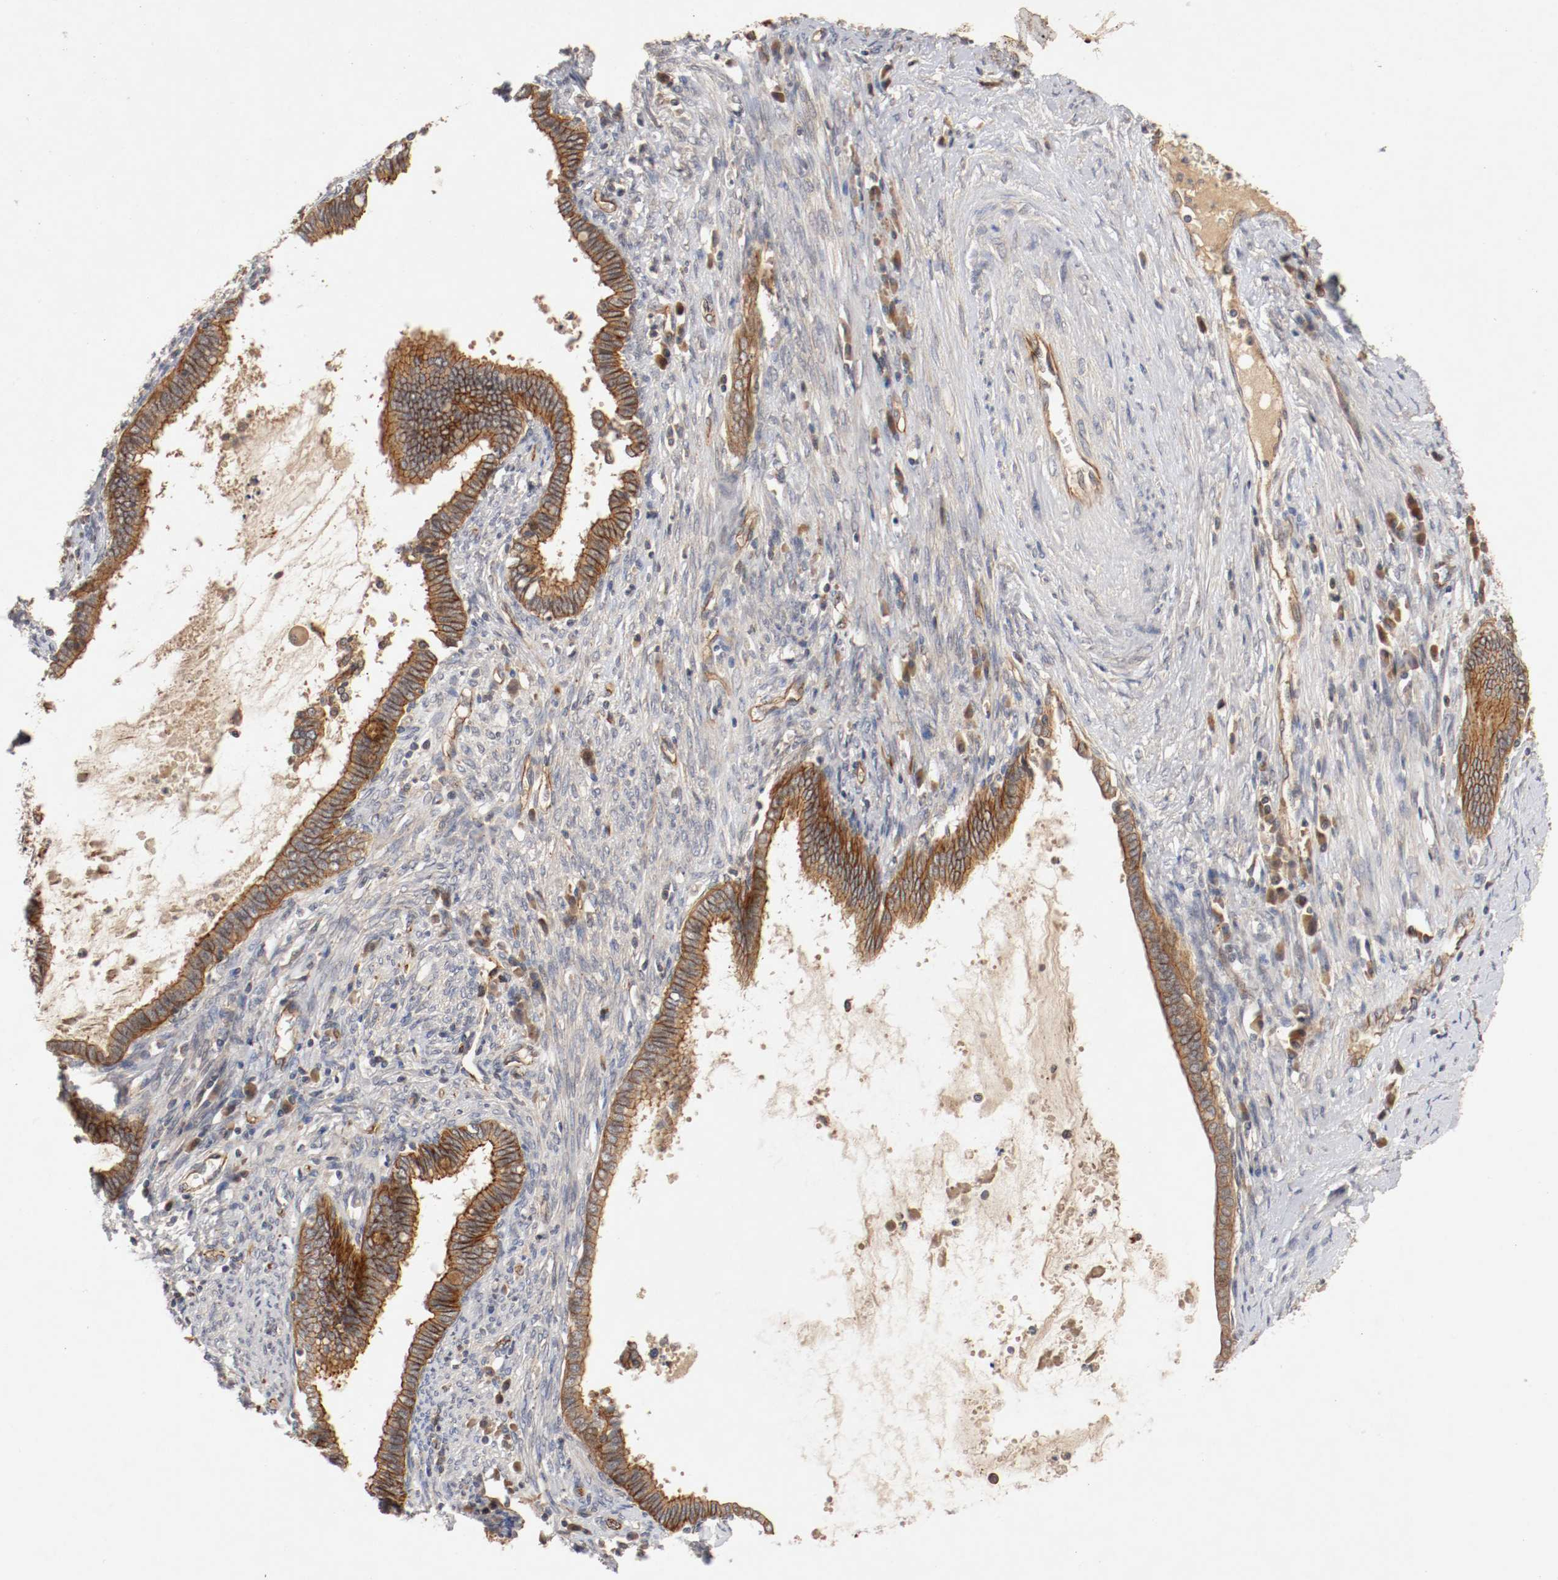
{"staining": {"intensity": "strong", "quantity": ">75%", "location": "cytoplasmic/membranous"}, "tissue": "cervical cancer", "cell_type": "Tumor cells", "image_type": "cancer", "snomed": [{"axis": "morphology", "description": "Adenocarcinoma, NOS"}, {"axis": "topography", "description": "Cervix"}], "caption": "Immunohistochemical staining of cervical adenocarcinoma exhibits high levels of strong cytoplasmic/membranous protein positivity in approximately >75% of tumor cells.", "gene": "TYK2", "patient": {"sex": "female", "age": 44}}